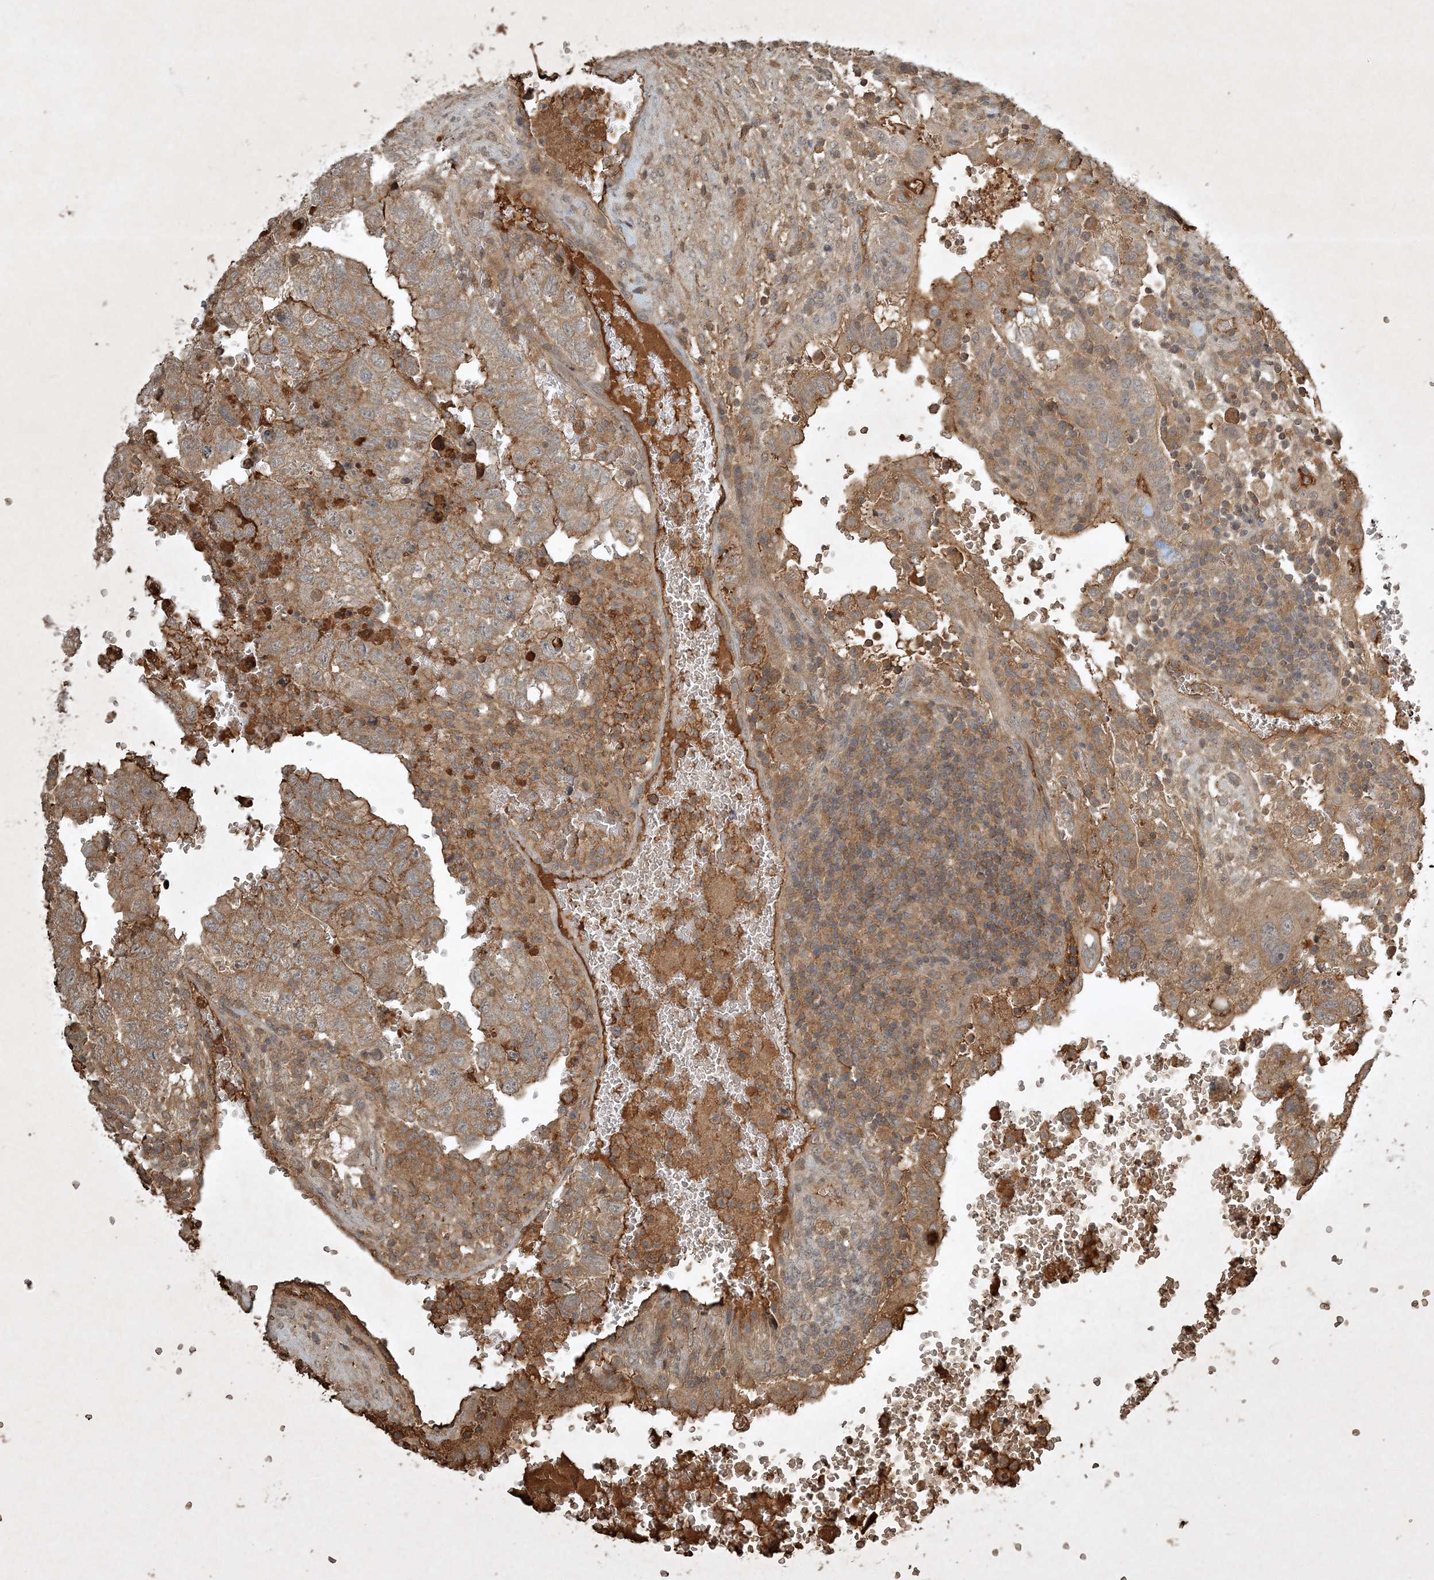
{"staining": {"intensity": "moderate", "quantity": ">75%", "location": "cytoplasmic/membranous"}, "tissue": "testis cancer", "cell_type": "Tumor cells", "image_type": "cancer", "snomed": [{"axis": "morphology", "description": "Carcinoma, Embryonal, NOS"}, {"axis": "topography", "description": "Testis"}], "caption": "About >75% of tumor cells in human embryonal carcinoma (testis) exhibit moderate cytoplasmic/membranous protein positivity as visualized by brown immunohistochemical staining.", "gene": "TNFAIP6", "patient": {"sex": "male", "age": 36}}